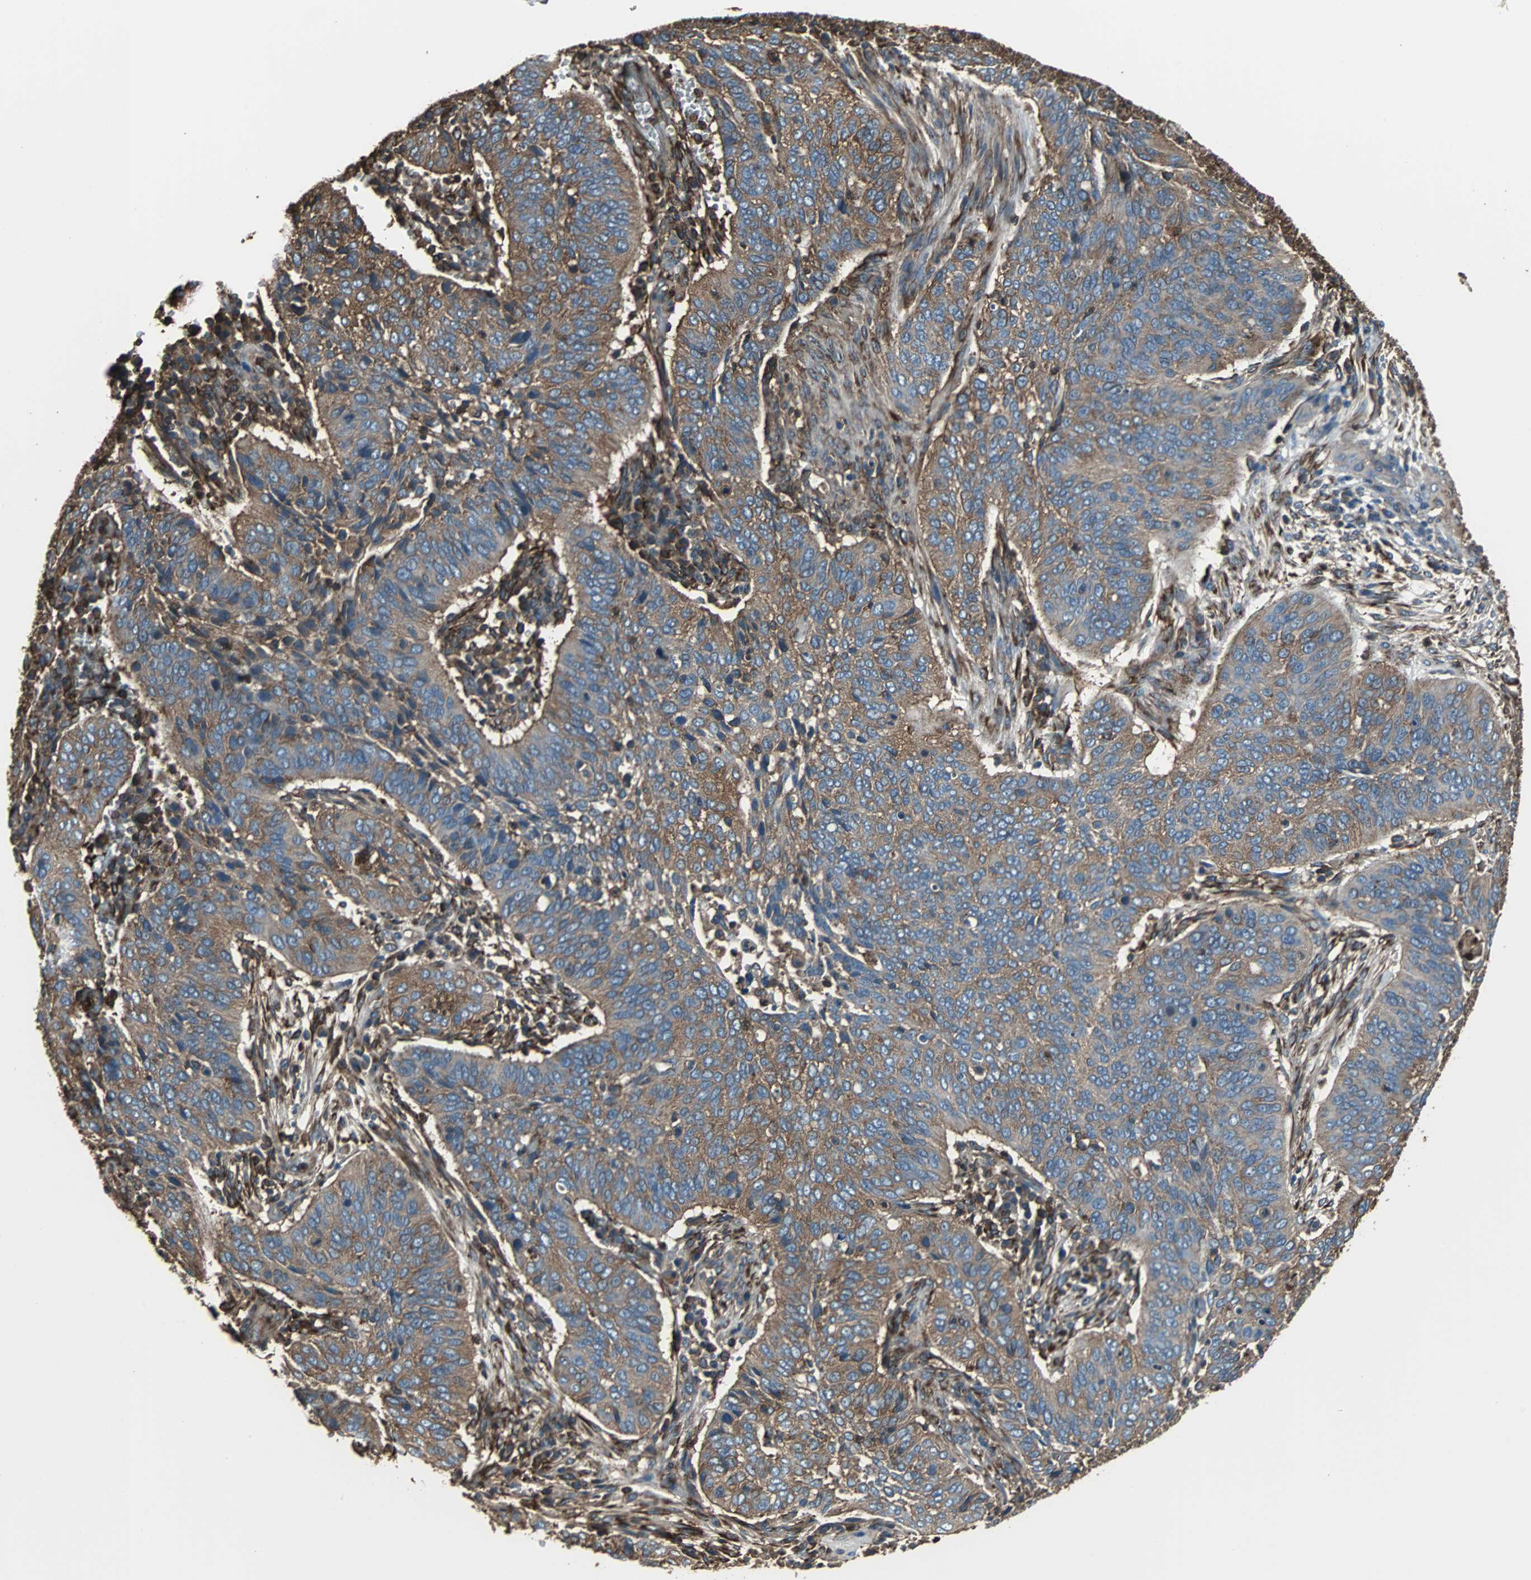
{"staining": {"intensity": "strong", "quantity": ">75%", "location": "cytoplasmic/membranous"}, "tissue": "cervical cancer", "cell_type": "Tumor cells", "image_type": "cancer", "snomed": [{"axis": "morphology", "description": "Squamous cell carcinoma, NOS"}, {"axis": "topography", "description": "Cervix"}], "caption": "The image shows staining of cervical squamous cell carcinoma, revealing strong cytoplasmic/membranous protein expression (brown color) within tumor cells. The protein is stained brown, and the nuclei are stained in blue (DAB (3,3'-diaminobenzidine) IHC with brightfield microscopy, high magnification).", "gene": "ACTN1", "patient": {"sex": "female", "age": 39}}